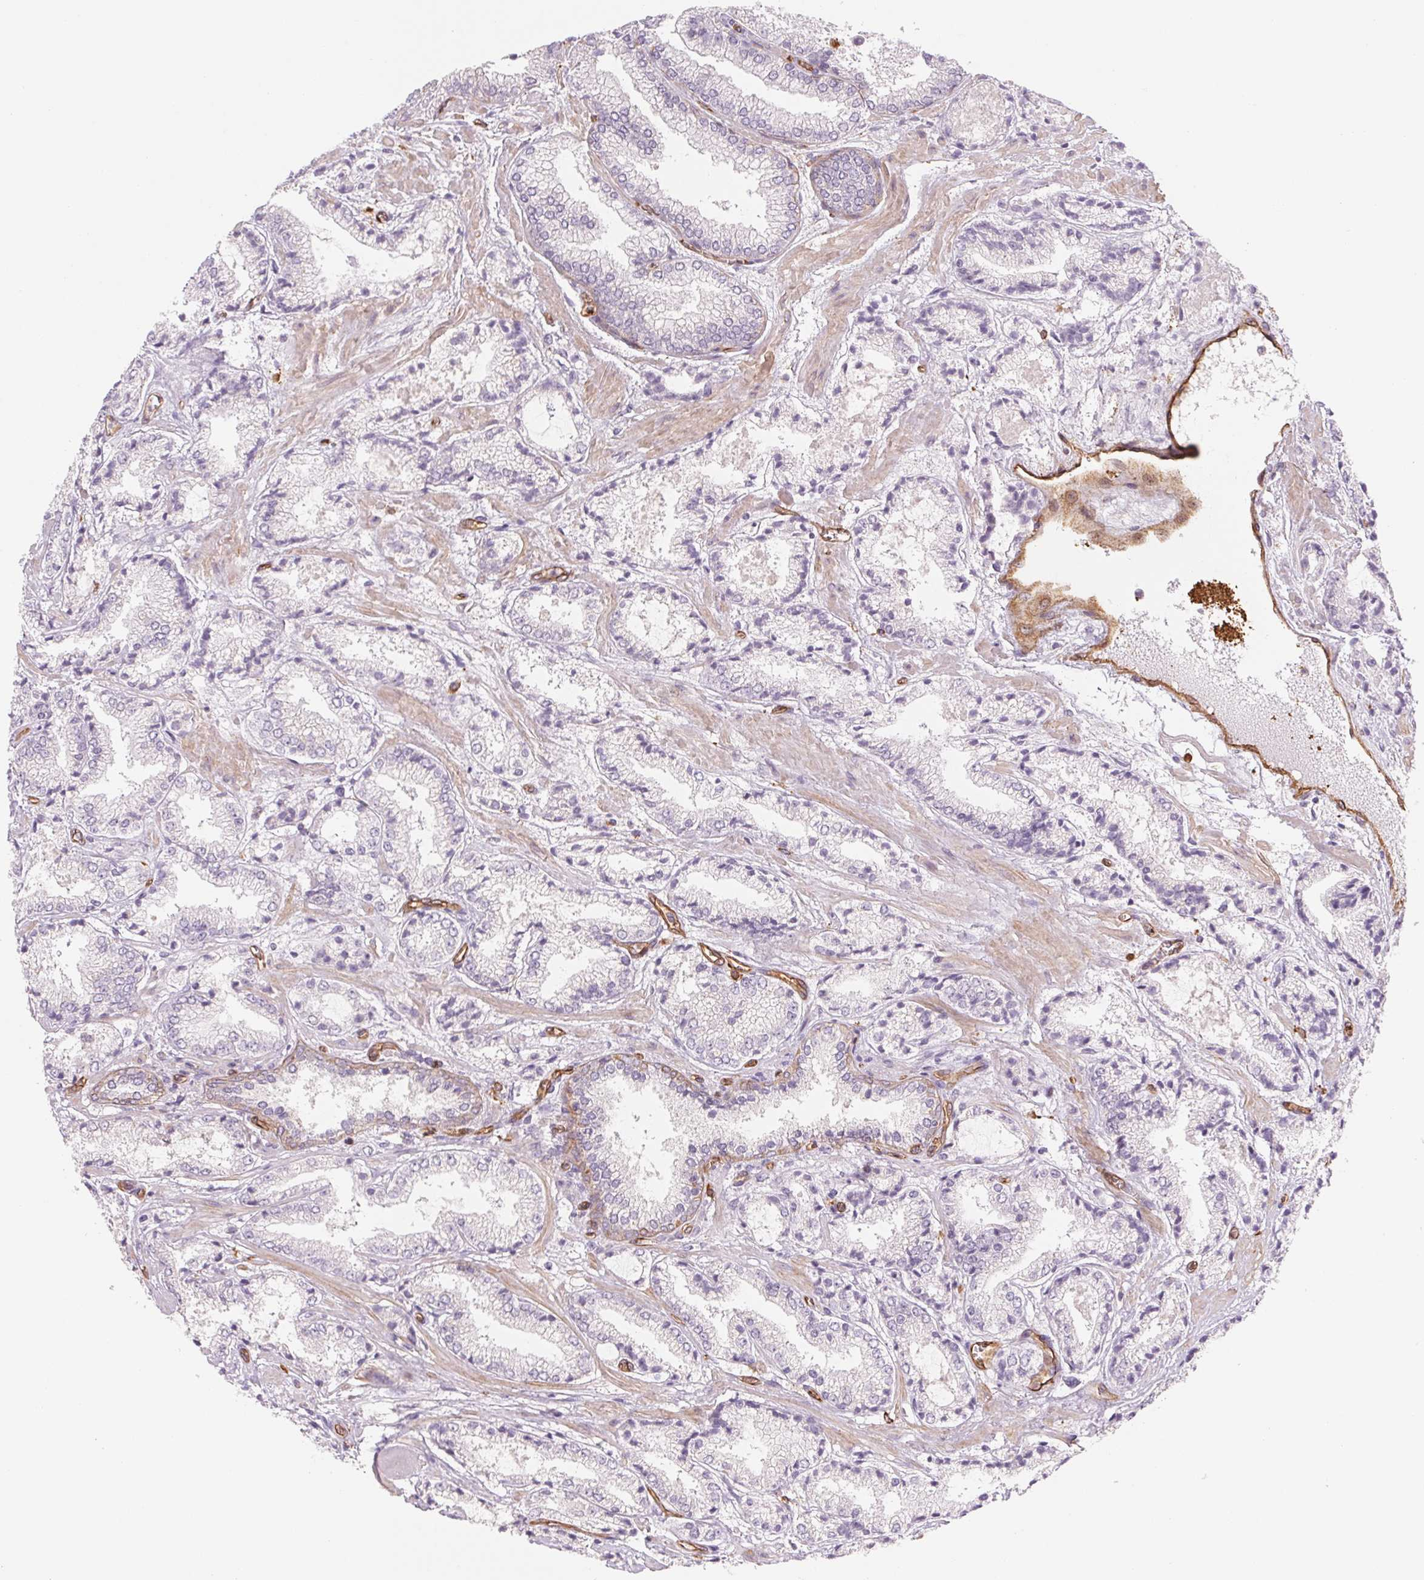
{"staining": {"intensity": "negative", "quantity": "none", "location": "none"}, "tissue": "prostate cancer", "cell_type": "Tumor cells", "image_type": "cancer", "snomed": [{"axis": "morphology", "description": "Adenocarcinoma, High grade"}, {"axis": "topography", "description": "Prostate"}], "caption": "High power microscopy micrograph of an immunohistochemistry photomicrograph of high-grade adenocarcinoma (prostate), revealing no significant positivity in tumor cells. (DAB immunohistochemistry with hematoxylin counter stain).", "gene": "ANKRD13B", "patient": {"sex": "male", "age": 64}}